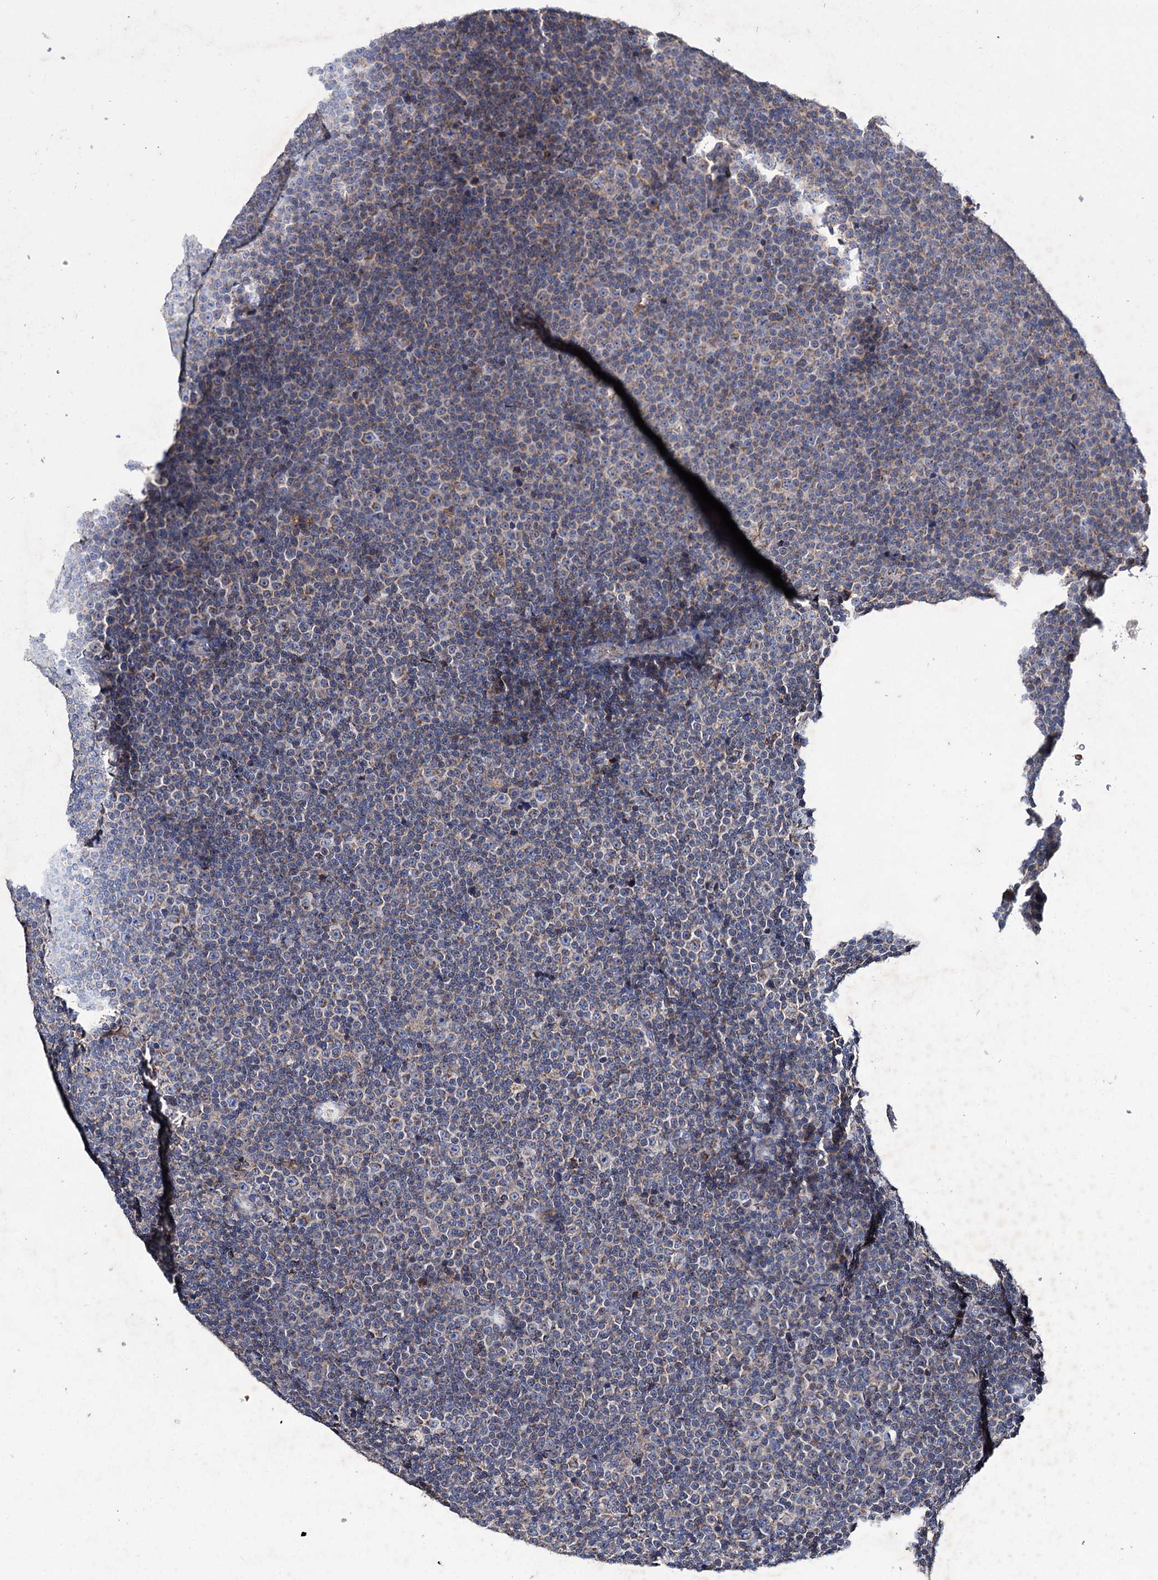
{"staining": {"intensity": "weak", "quantity": "25%-75%", "location": "cytoplasmic/membranous"}, "tissue": "lymphoma", "cell_type": "Tumor cells", "image_type": "cancer", "snomed": [{"axis": "morphology", "description": "Malignant lymphoma, non-Hodgkin's type, Low grade"}, {"axis": "topography", "description": "Lymph node"}], "caption": "A brown stain highlights weak cytoplasmic/membranous positivity of a protein in human lymphoma tumor cells. (DAB = brown stain, brightfield microscopy at high magnification).", "gene": "CLPB", "patient": {"sex": "female", "age": 67}}